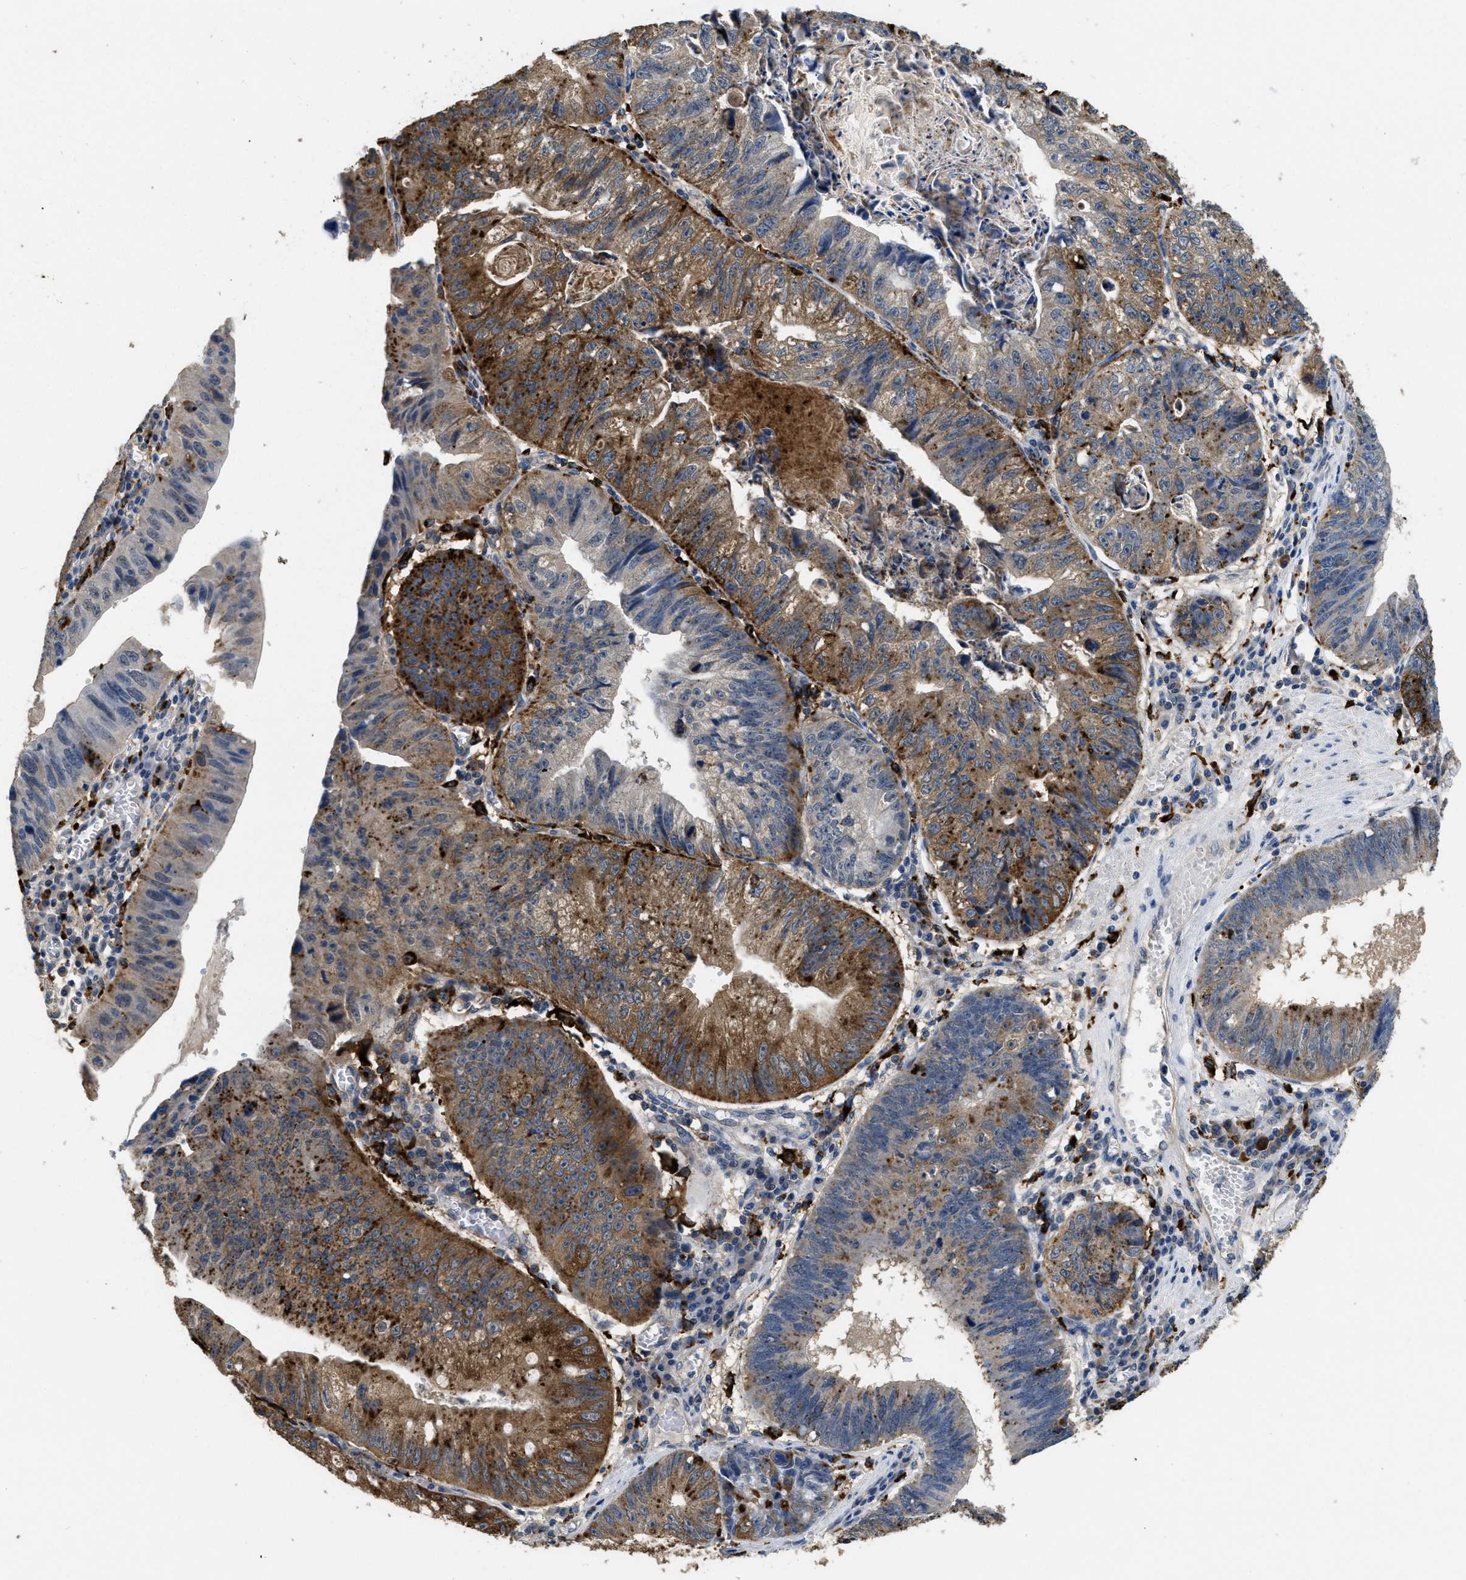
{"staining": {"intensity": "moderate", "quantity": ">75%", "location": "cytoplasmic/membranous"}, "tissue": "stomach cancer", "cell_type": "Tumor cells", "image_type": "cancer", "snomed": [{"axis": "morphology", "description": "Adenocarcinoma, NOS"}, {"axis": "topography", "description": "Stomach"}], "caption": "A high-resolution image shows IHC staining of adenocarcinoma (stomach), which shows moderate cytoplasmic/membranous expression in about >75% of tumor cells. Using DAB (3,3'-diaminobenzidine) (brown) and hematoxylin (blue) stains, captured at high magnification using brightfield microscopy.", "gene": "BMPR2", "patient": {"sex": "male", "age": 59}}